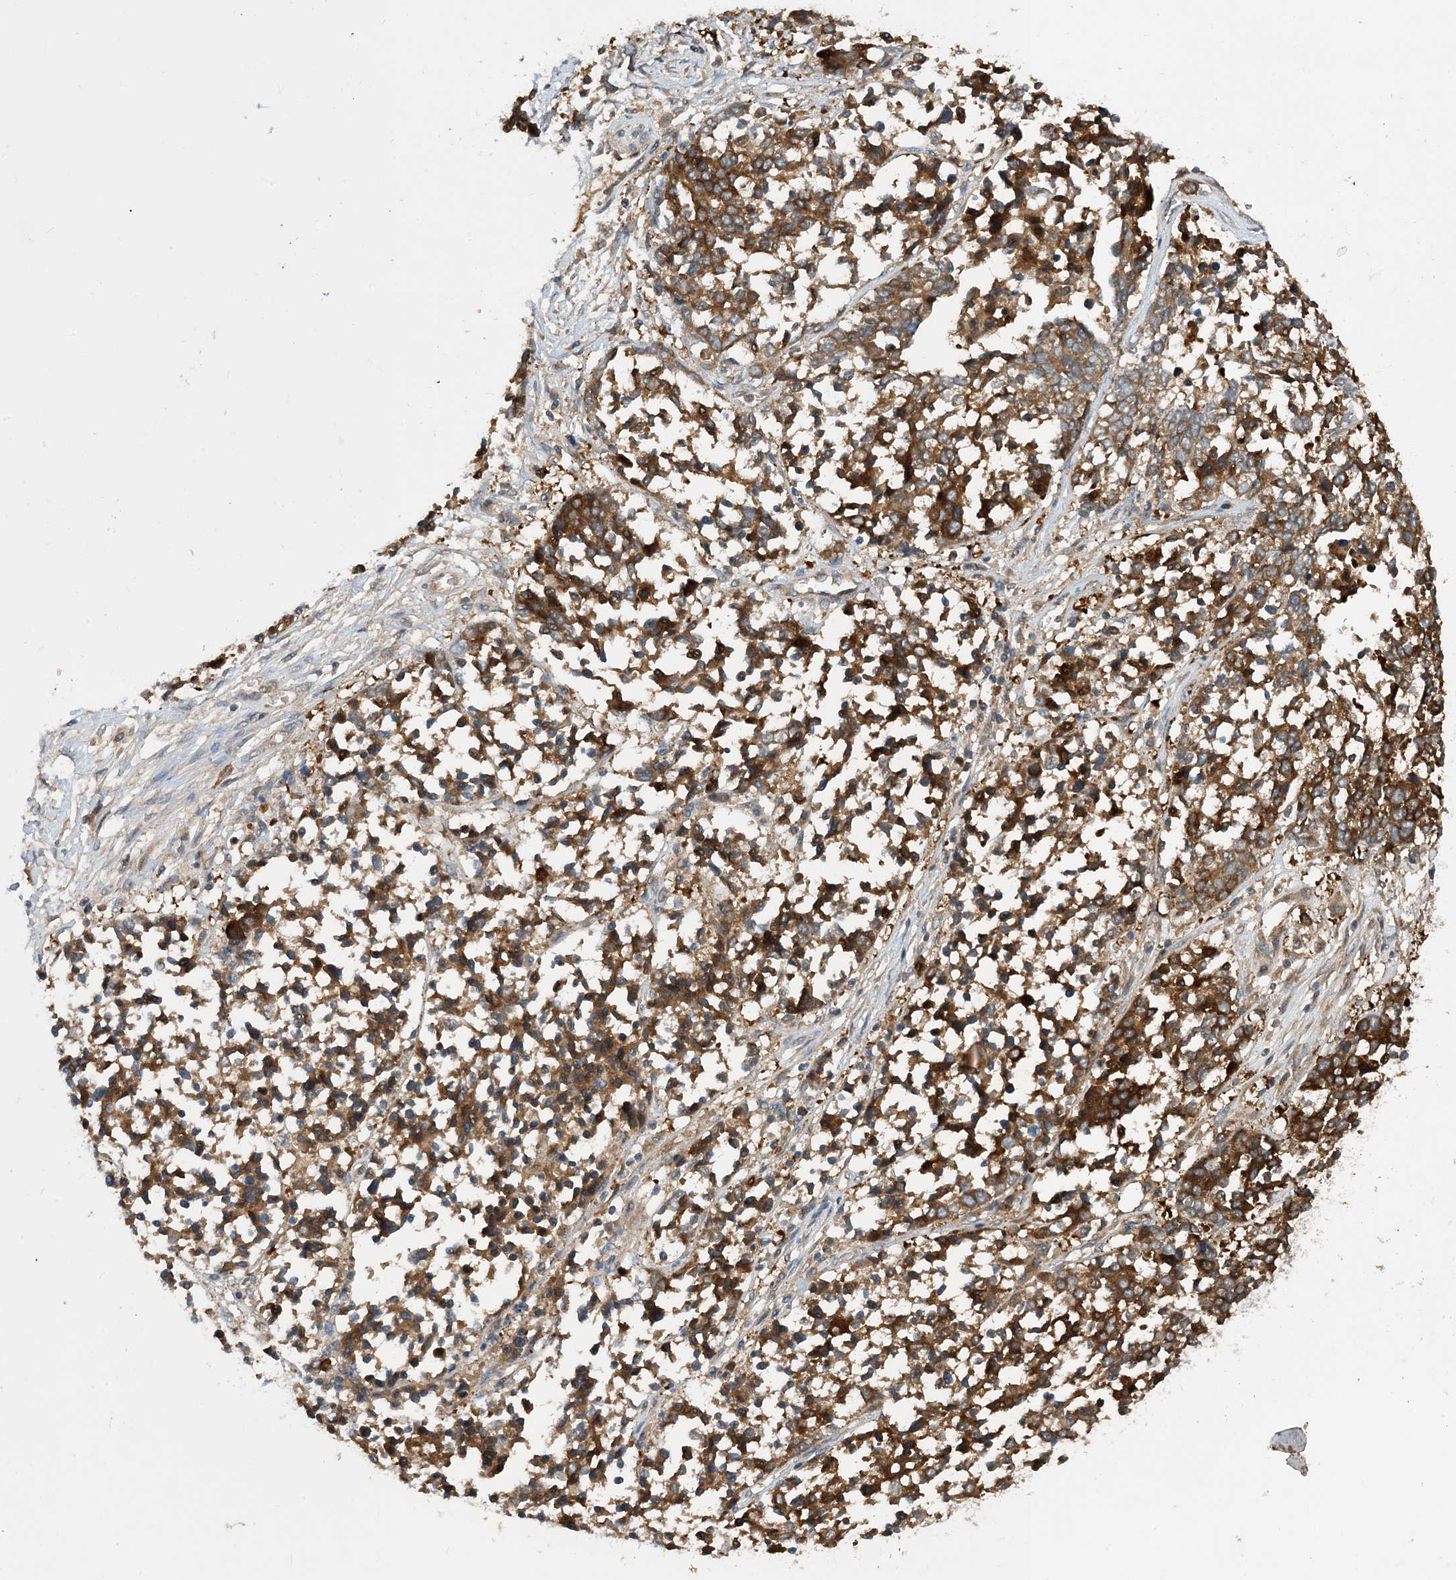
{"staining": {"intensity": "moderate", "quantity": ">75%", "location": "cytoplasmic/membranous"}, "tissue": "ovarian cancer", "cell_type": "Tumor cells", "image_type": "cancer", "snomed": [{"axis": "morphology", "description": "Cystadenocarcinoma, serous, NOS"}, {"axis": "topography", "description": "Ovary"}], "caption": "Immunohistochemistry (IHC) photomicrograph of serous cystadenocarcinoma (ovarian) stained for a protein (brown), which exhibits medium levels of moderate cytoplasmic/membranous staining in approximately >75% of tumor cells.", "gene": "TINAG", "patient": {"sex": "female", "age": 44}}